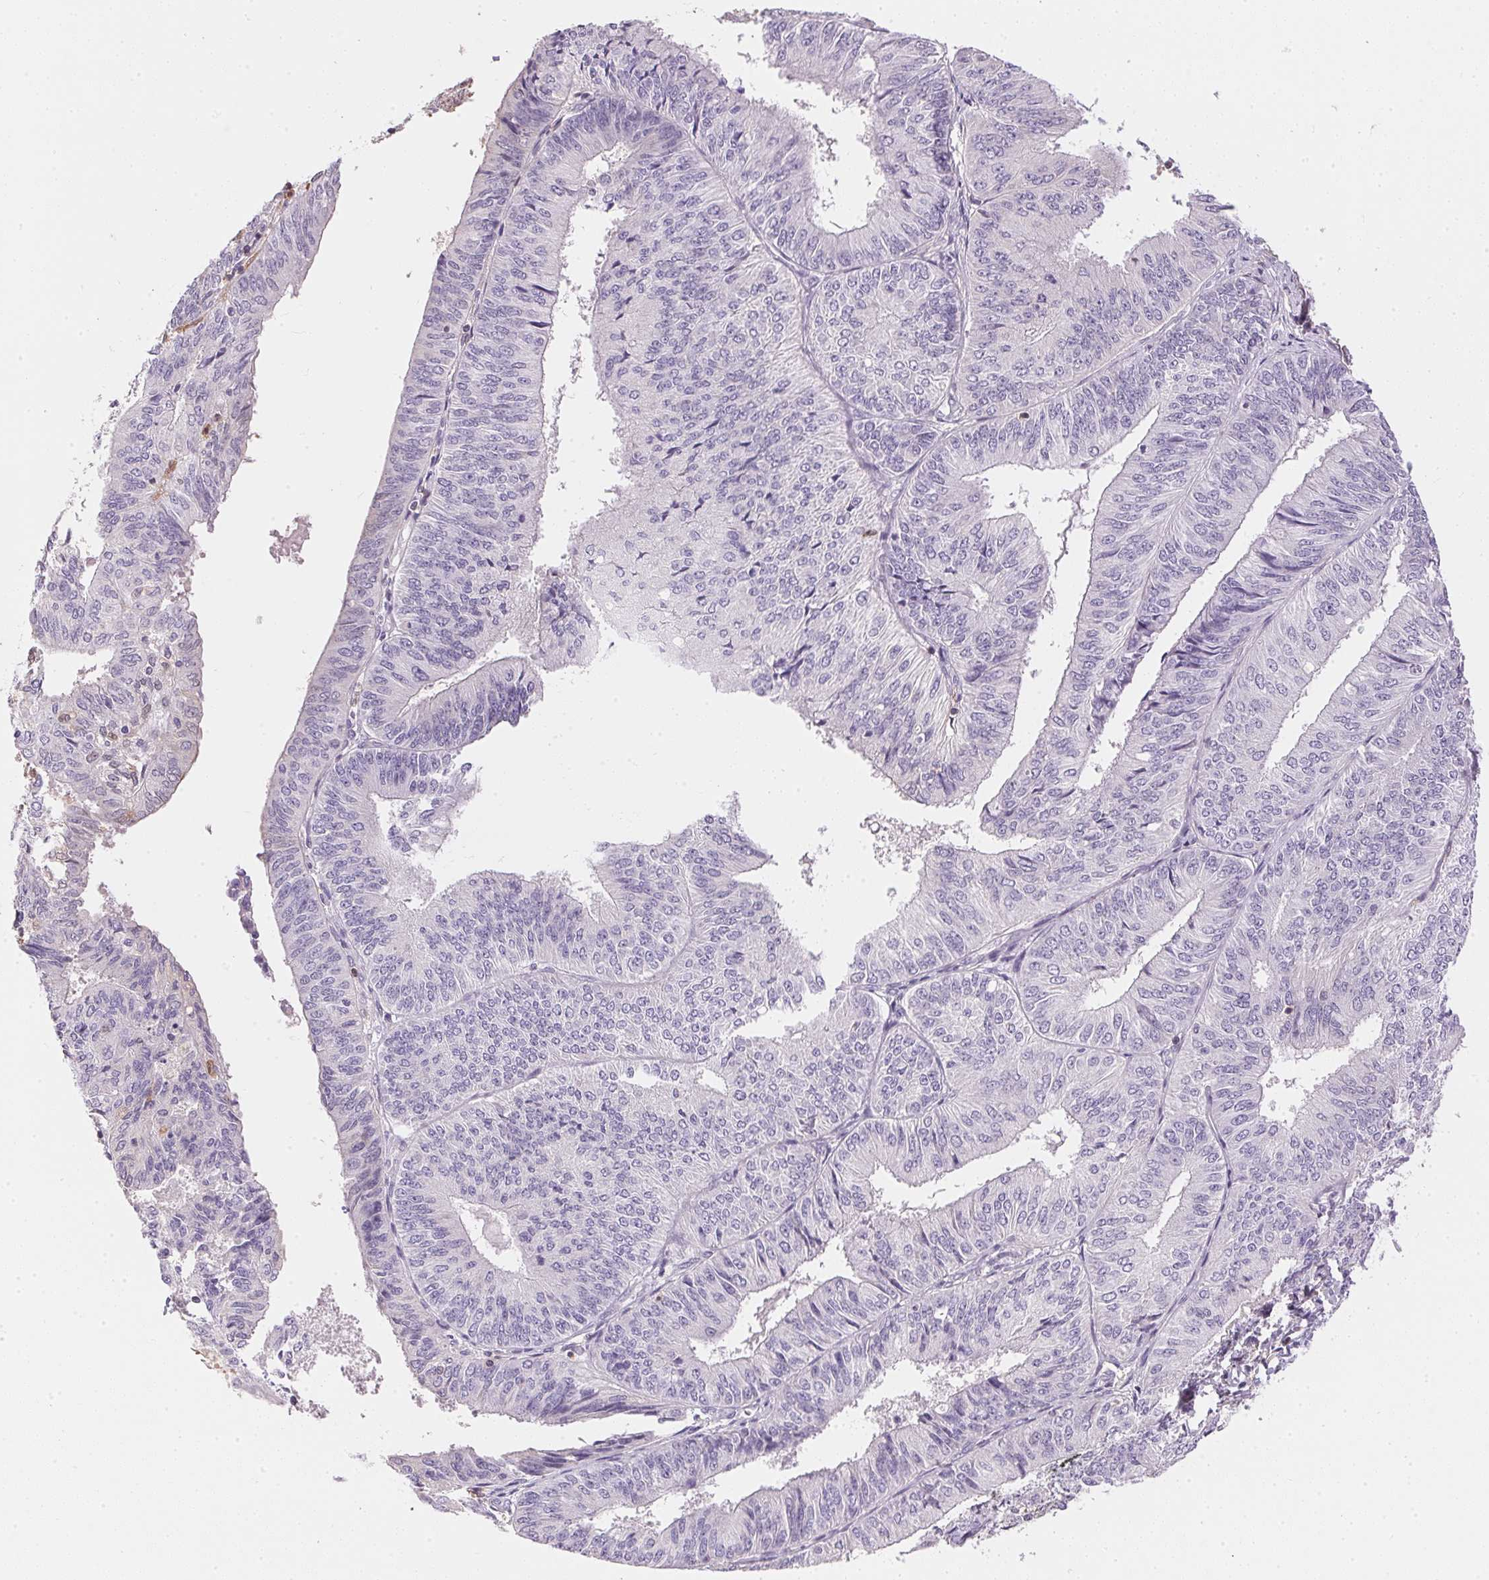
{"staining": {"intensity": "negative", "quantity": "none", "location": "none"}, "tissue": "endometrial cancer", "cell_type": "Tumor cells", "image_type": "cancer", "snomed": [{"axis": "morphology", "description": "Adenocarcinoma, NOS"}, {"axis": "topography", "description": "Endometrium"}], "caption": "IHC histopathology image of human endometrial cancer (adenocarcinoma) stained for a protein (brown), which shows no expression in tumor cells.", "gene": "S100A3", "patient": {"sex": "female", "age": 58}}